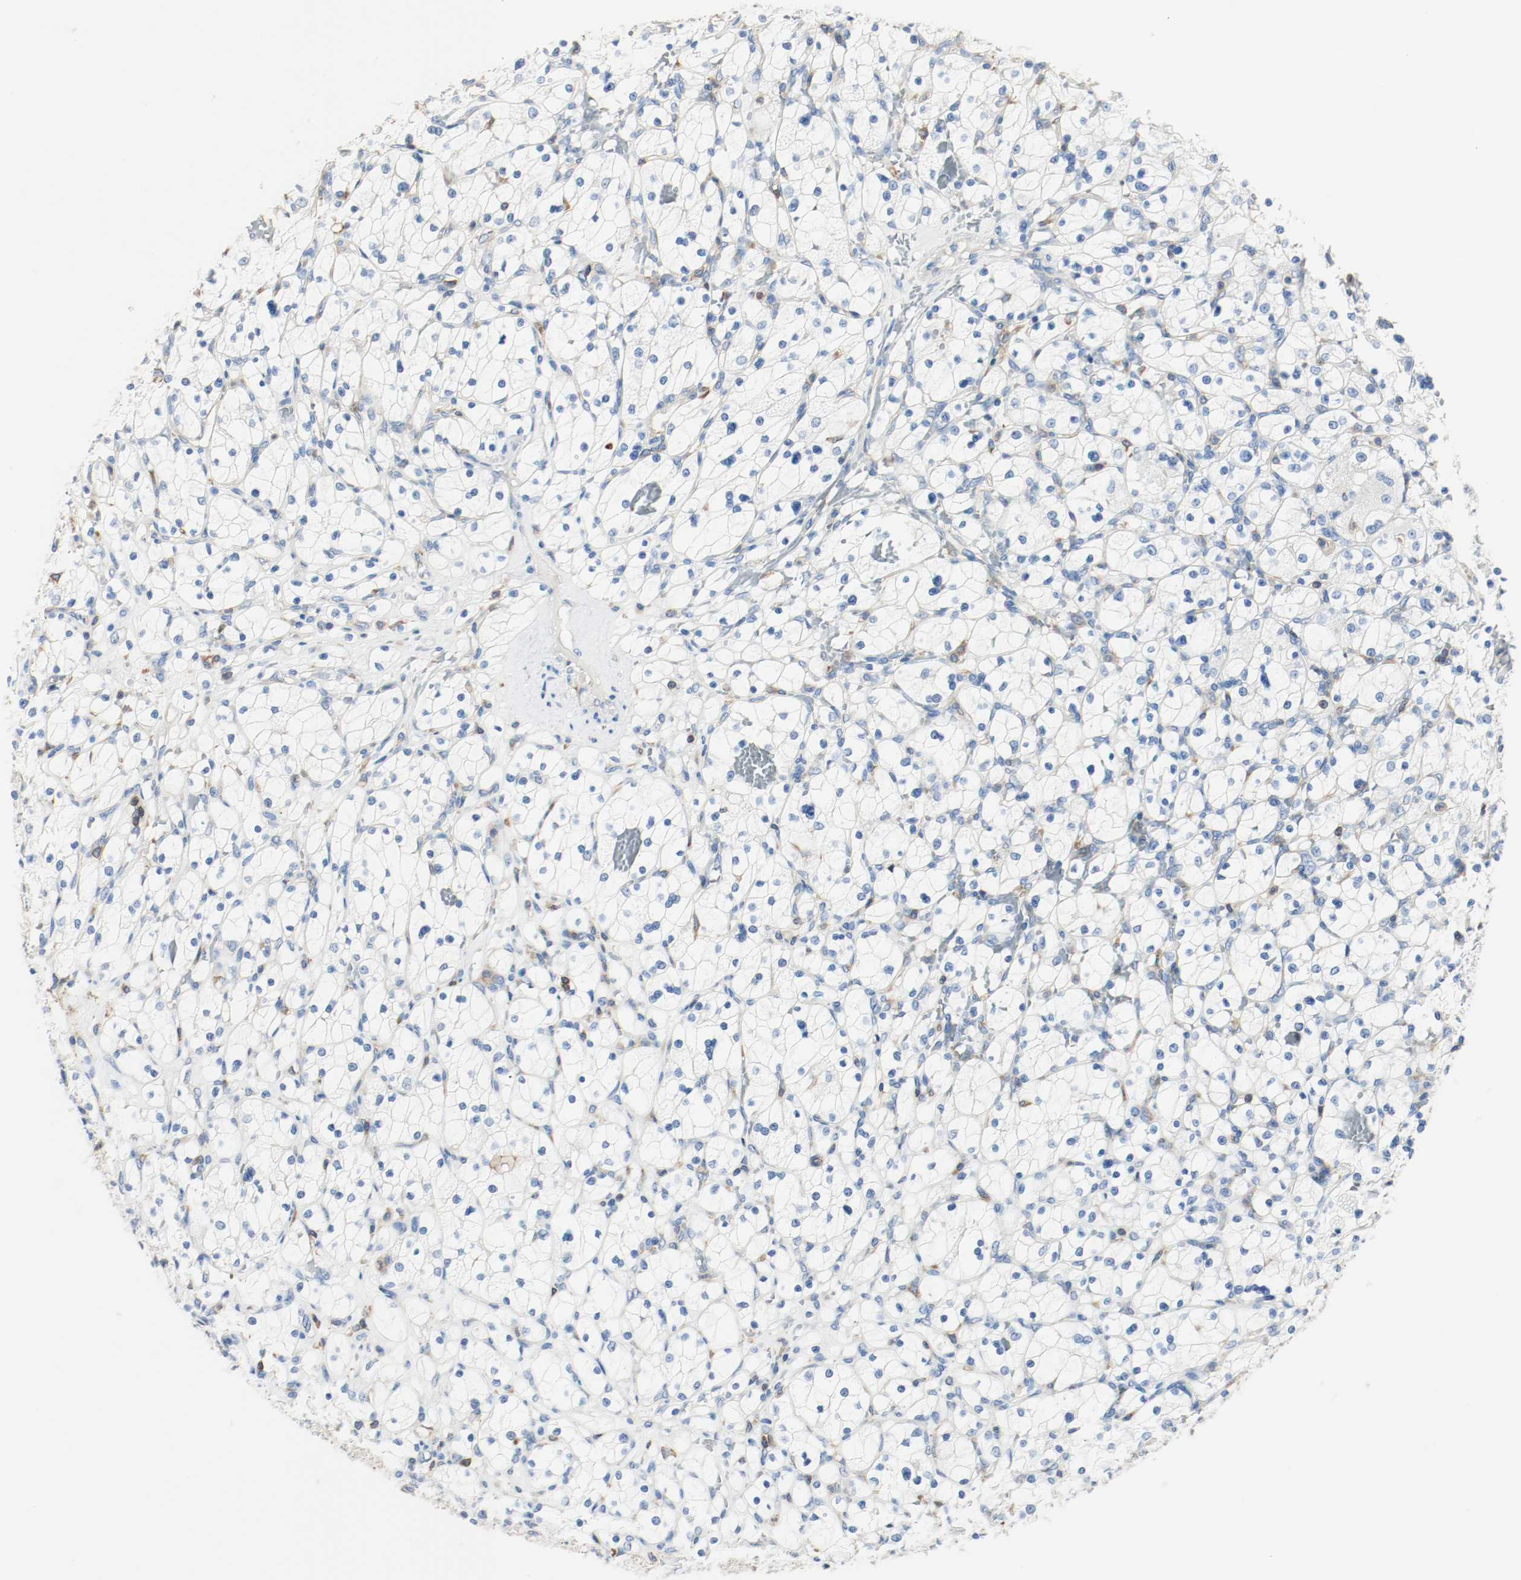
{"staining": {"intensity": "negative", "quantity": "none", "location": "none"}, "tissue": "renal cancer", "cell_type": "Tumor cells", "image_type": "cancer", "snomed": [{"axis": "morphology", "description": "Adenocarcinoma, NOS"}, {"axis": "topography", "description": "Kidney"}], "caption": "A photomicrograph of renal cancer (adenocarcinoma) stained for a protein demonstrates no brown staining in tumor cells.", "gene": "ARPC1B", "patient": {"sex": "female", "age": 83}}